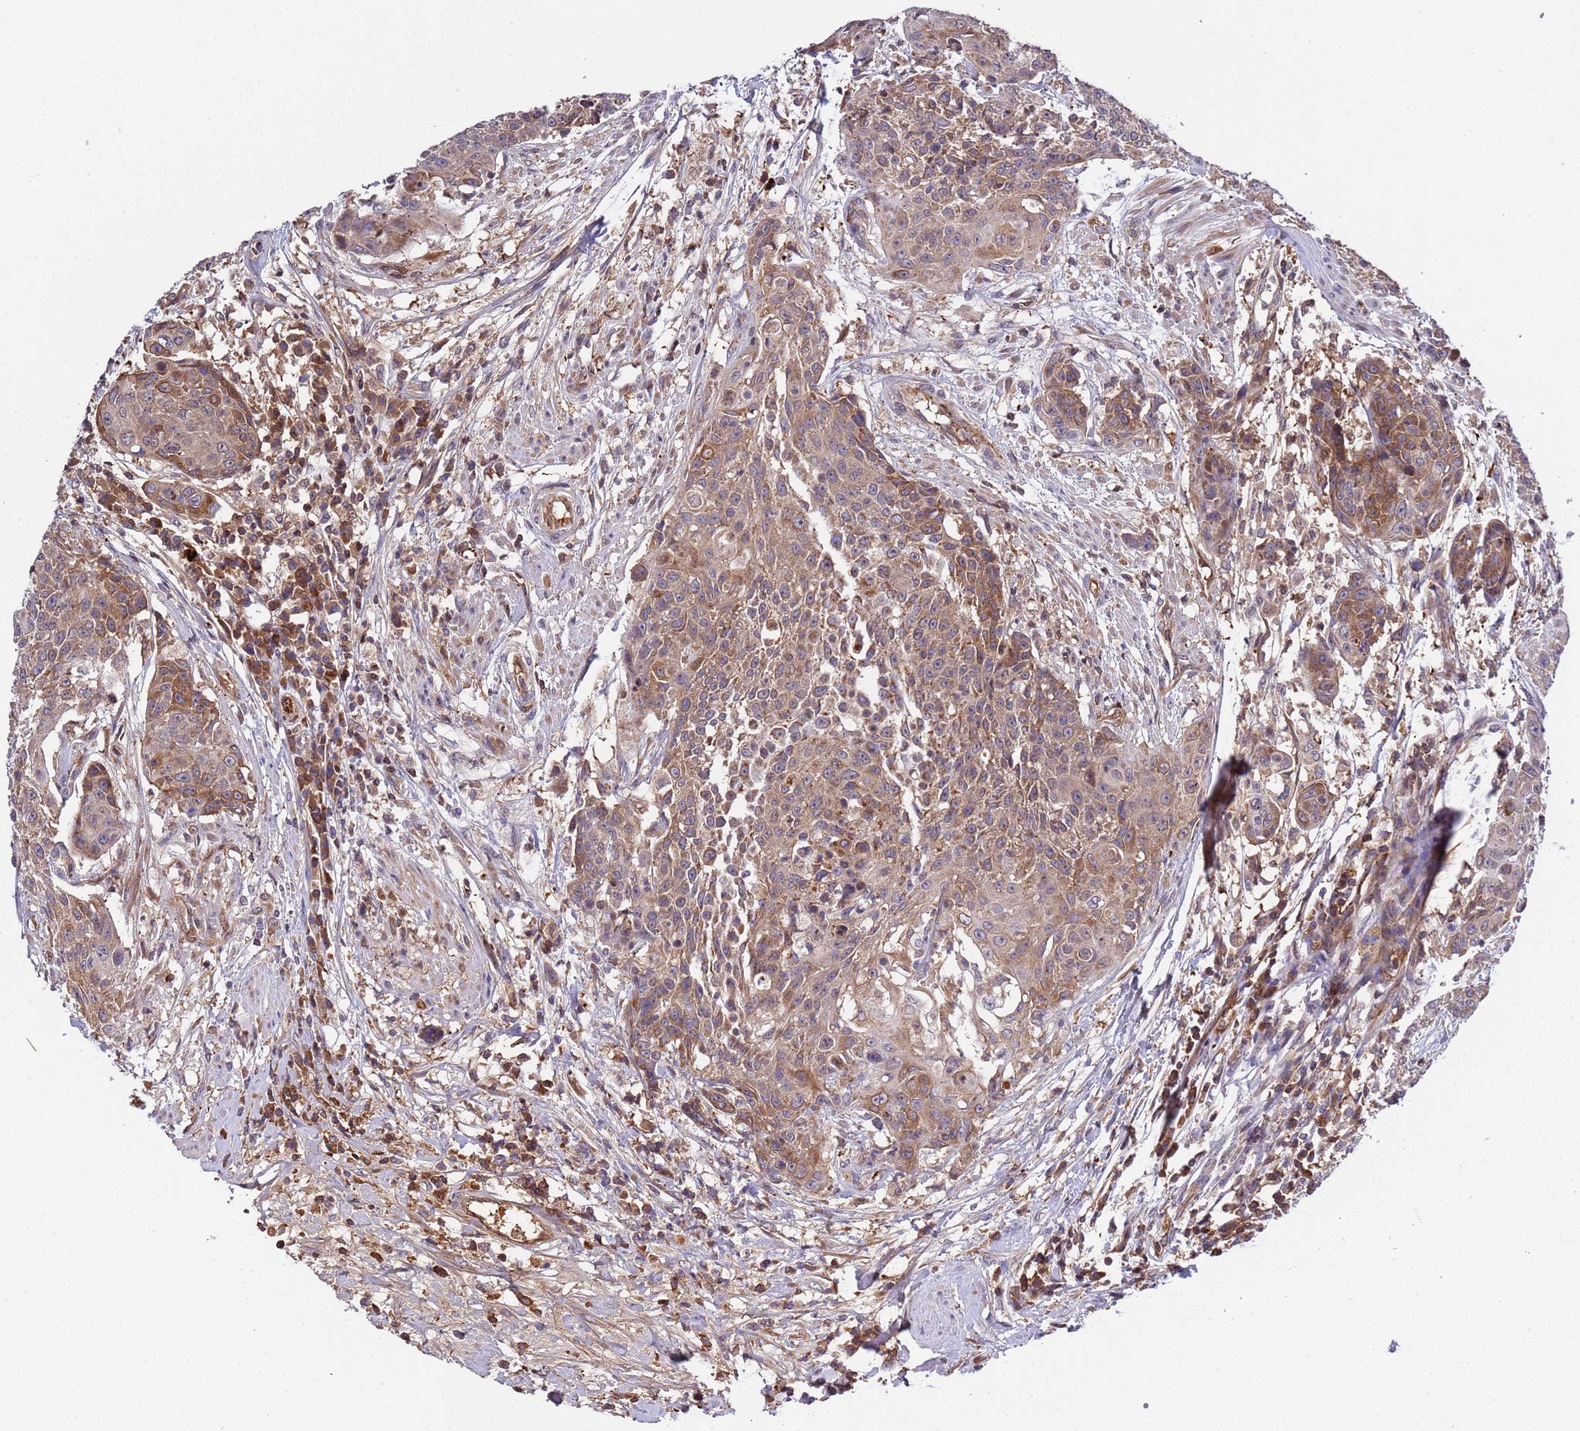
{"staining": {"intensity": "moderate", "quantity": "25%-75%", "location": "cytoplasmic/membranous"}, "tissue": "urothelial cancer", "cell_type": "Tumor cells", "image_type": "cancer", "snomed": [{"axis": "morphology", "description": "Urothelial carcinoma, High grade"}, {"axis": "topography", "description": "Urinary bladder"}], "caption": "Immunohistochemistry (IHC) of human urothelial cancer shows medium levels of moderate cytoplasmic/membranous positivity in about 25%-75% of tumor cells.", "gene": "PARP16", "patient": {"sex": "female", "age": 63}}